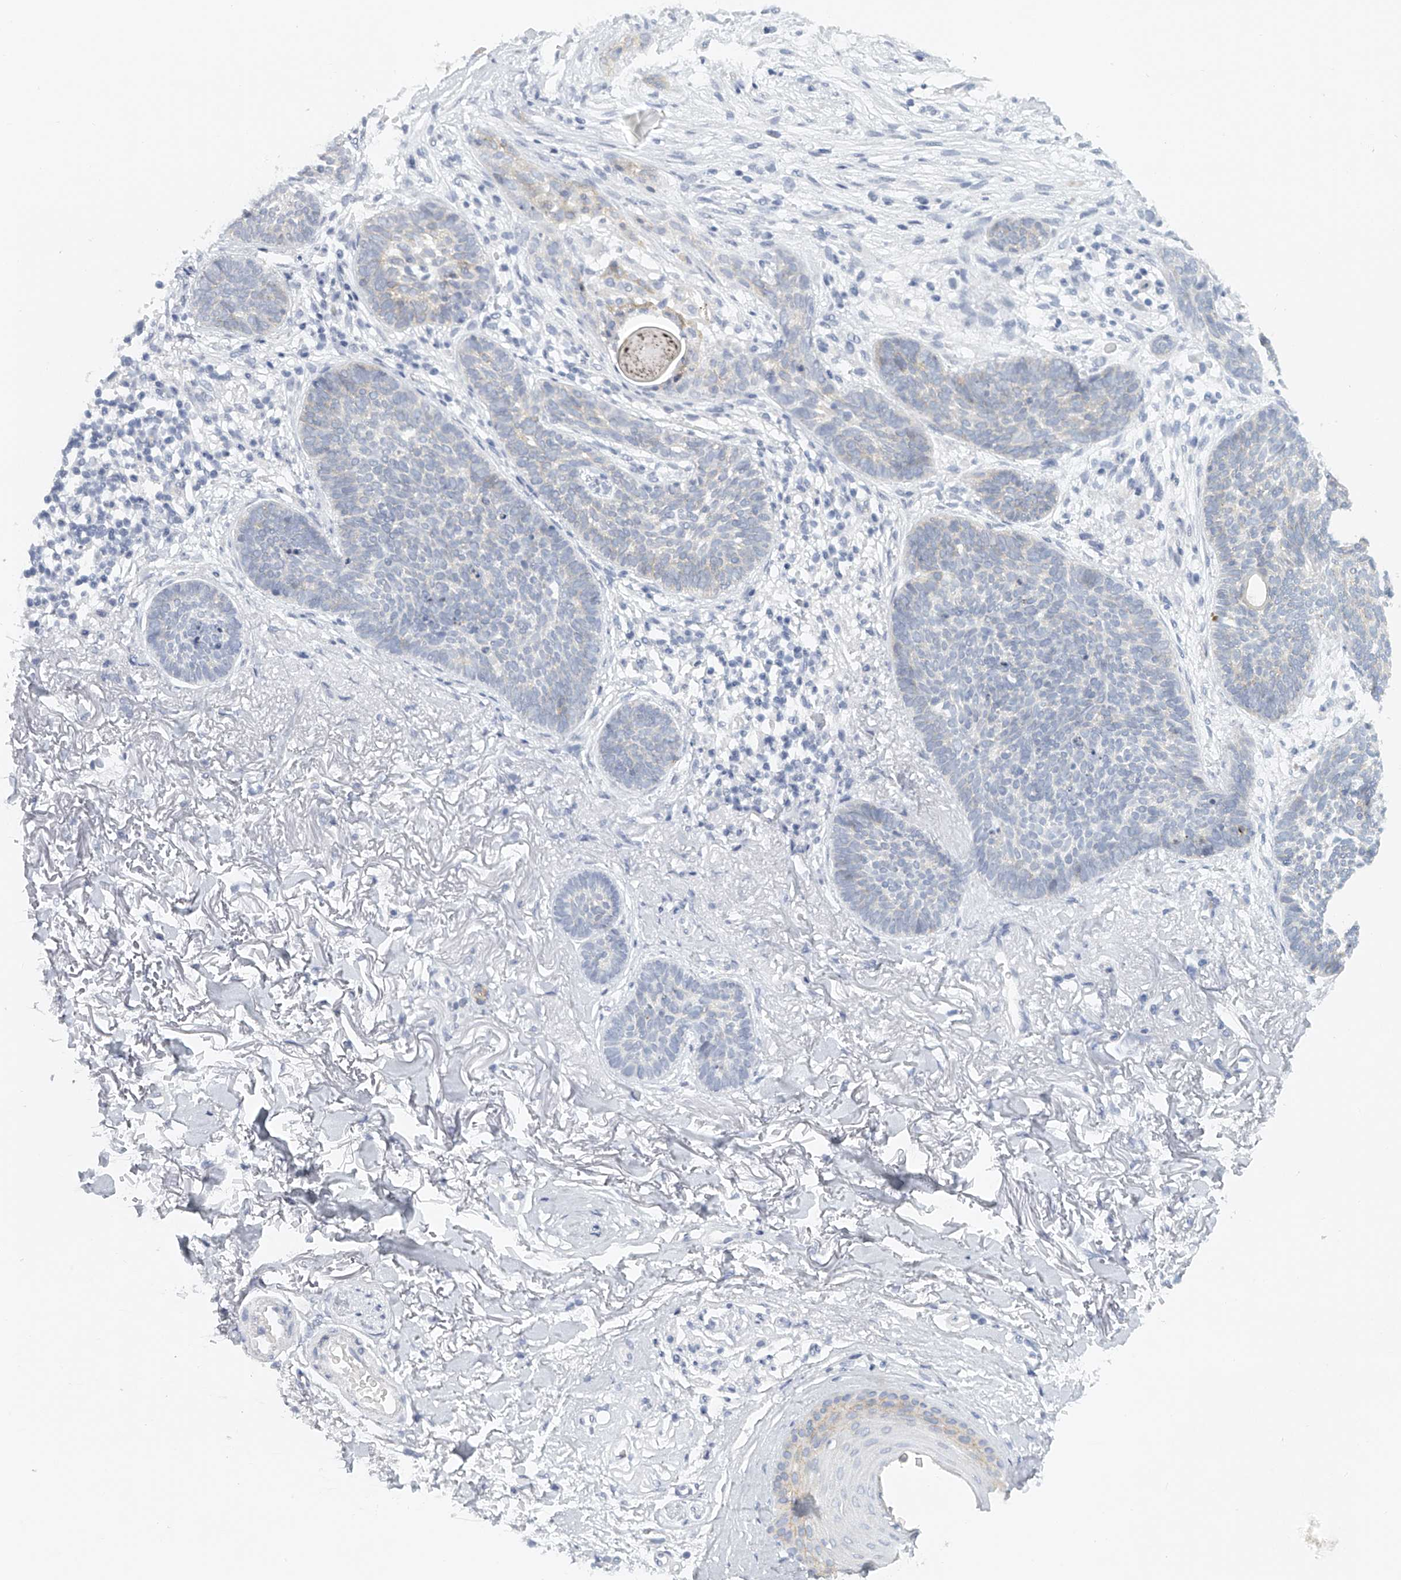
{"staining": {"intensity": "weak", "quantity": "<25%", "location": "cytoplasmic/membranous"}, "tissue": "skin cancer", "cell_type": "Tumor cells", "image_type": "cancer", "snomed": [{"axis": "morphology", "description": "Basal cell carcinoma"}, {"axis": "topography", "description": "Skin"}], "caption": "The histopathology image displays no significant staining in tumor cells of skin cancer.", "gene": "FAT2", "patient": {"sex": "female", "age": 70}}